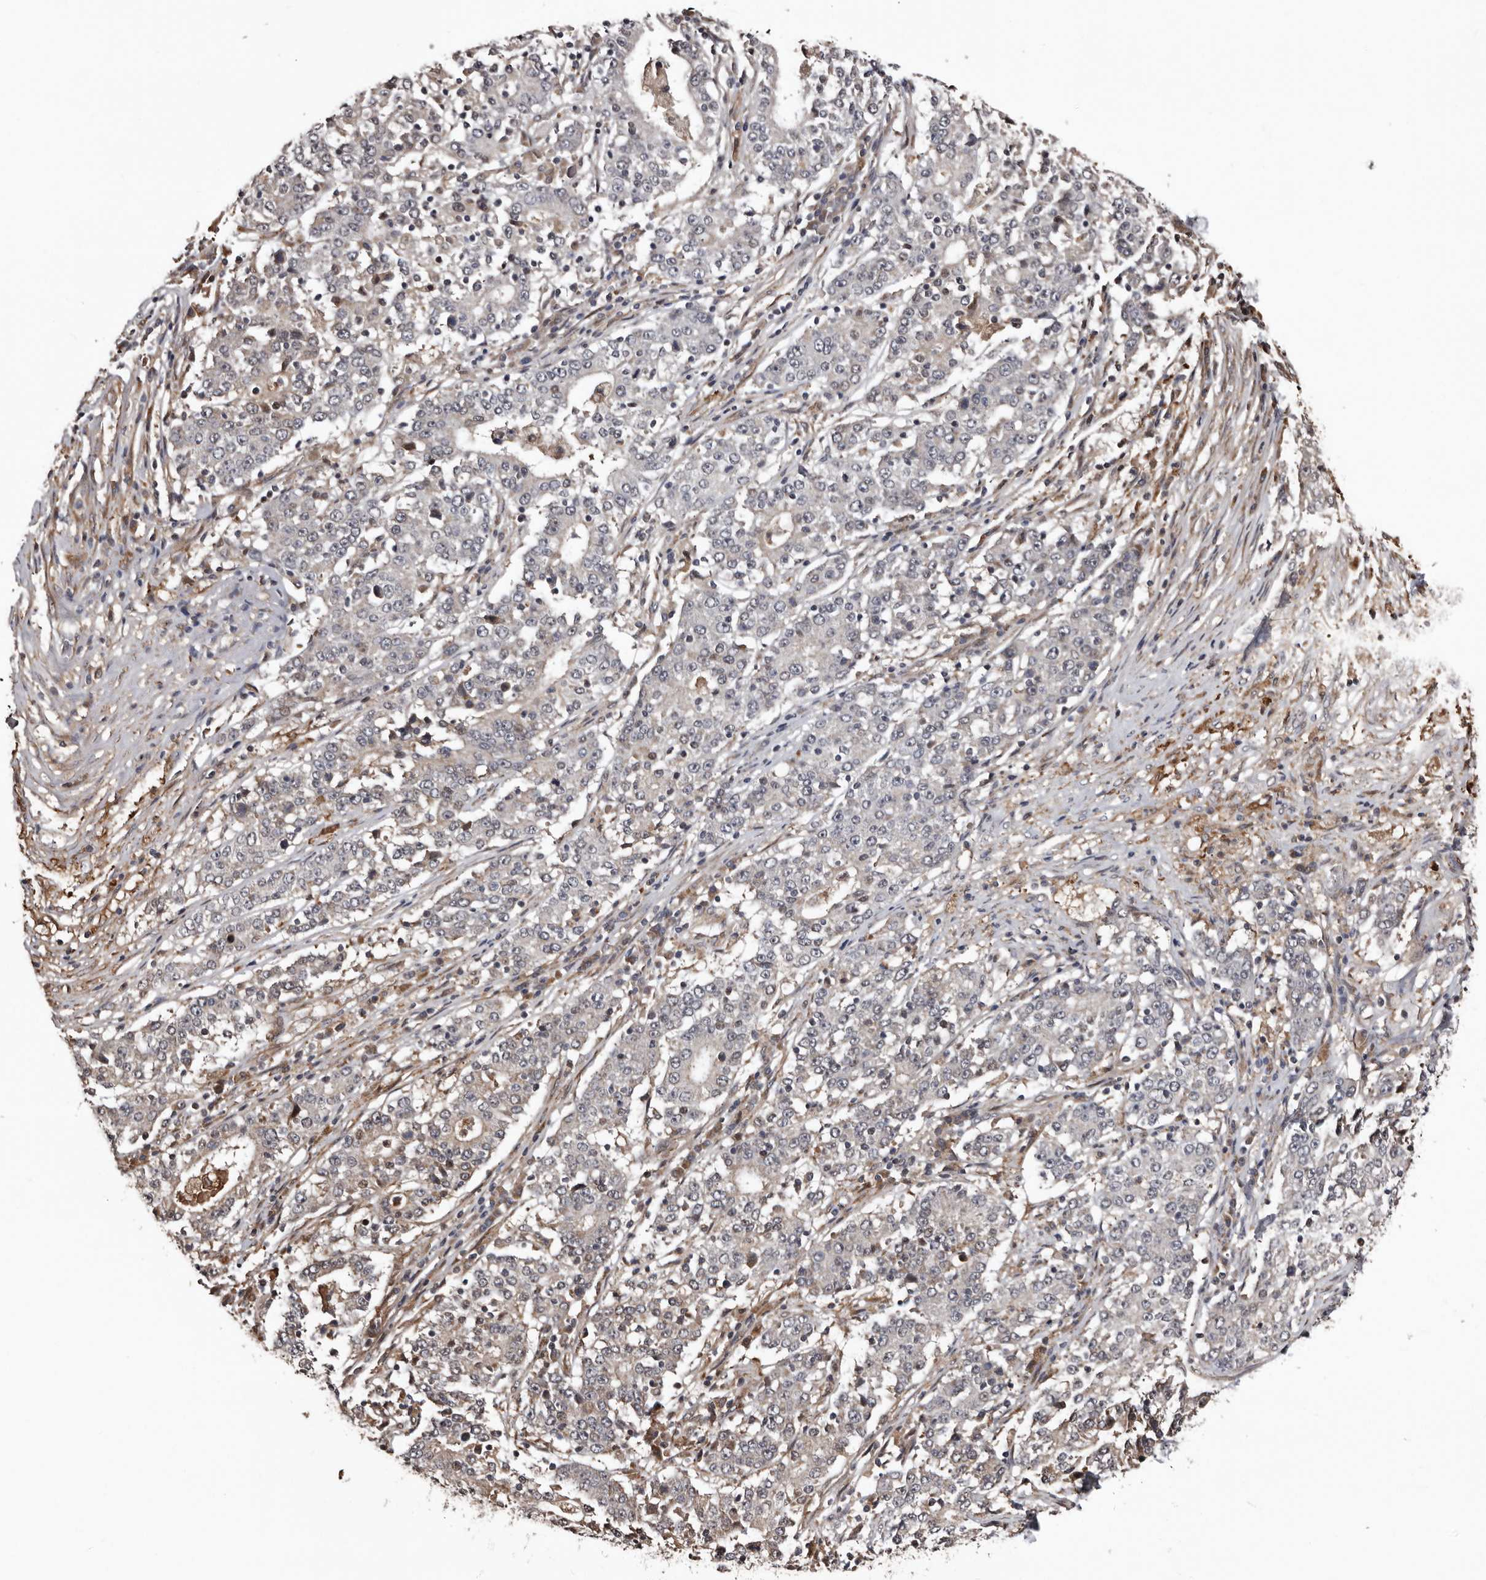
{"staining": {"intensity": "negative", "quantity": "none", "location": "none"}, "tissue": "stomach cancer", "cell_type": "Tumor cells", "image_type": "cancer", "snomed": [{"axis": "morphology", "description": "Adenocarcinoma, NOS"}, {"axis": "topography", "description": "Stomach"}], "caption": "Human stomach cancer (adenocarcinoma) stained for a protein using immunohistochemistry (IHC) displays no staining in tumor cells.", "gene": "SERTAD4", "patient": {"sex": "male", "age": 59}}